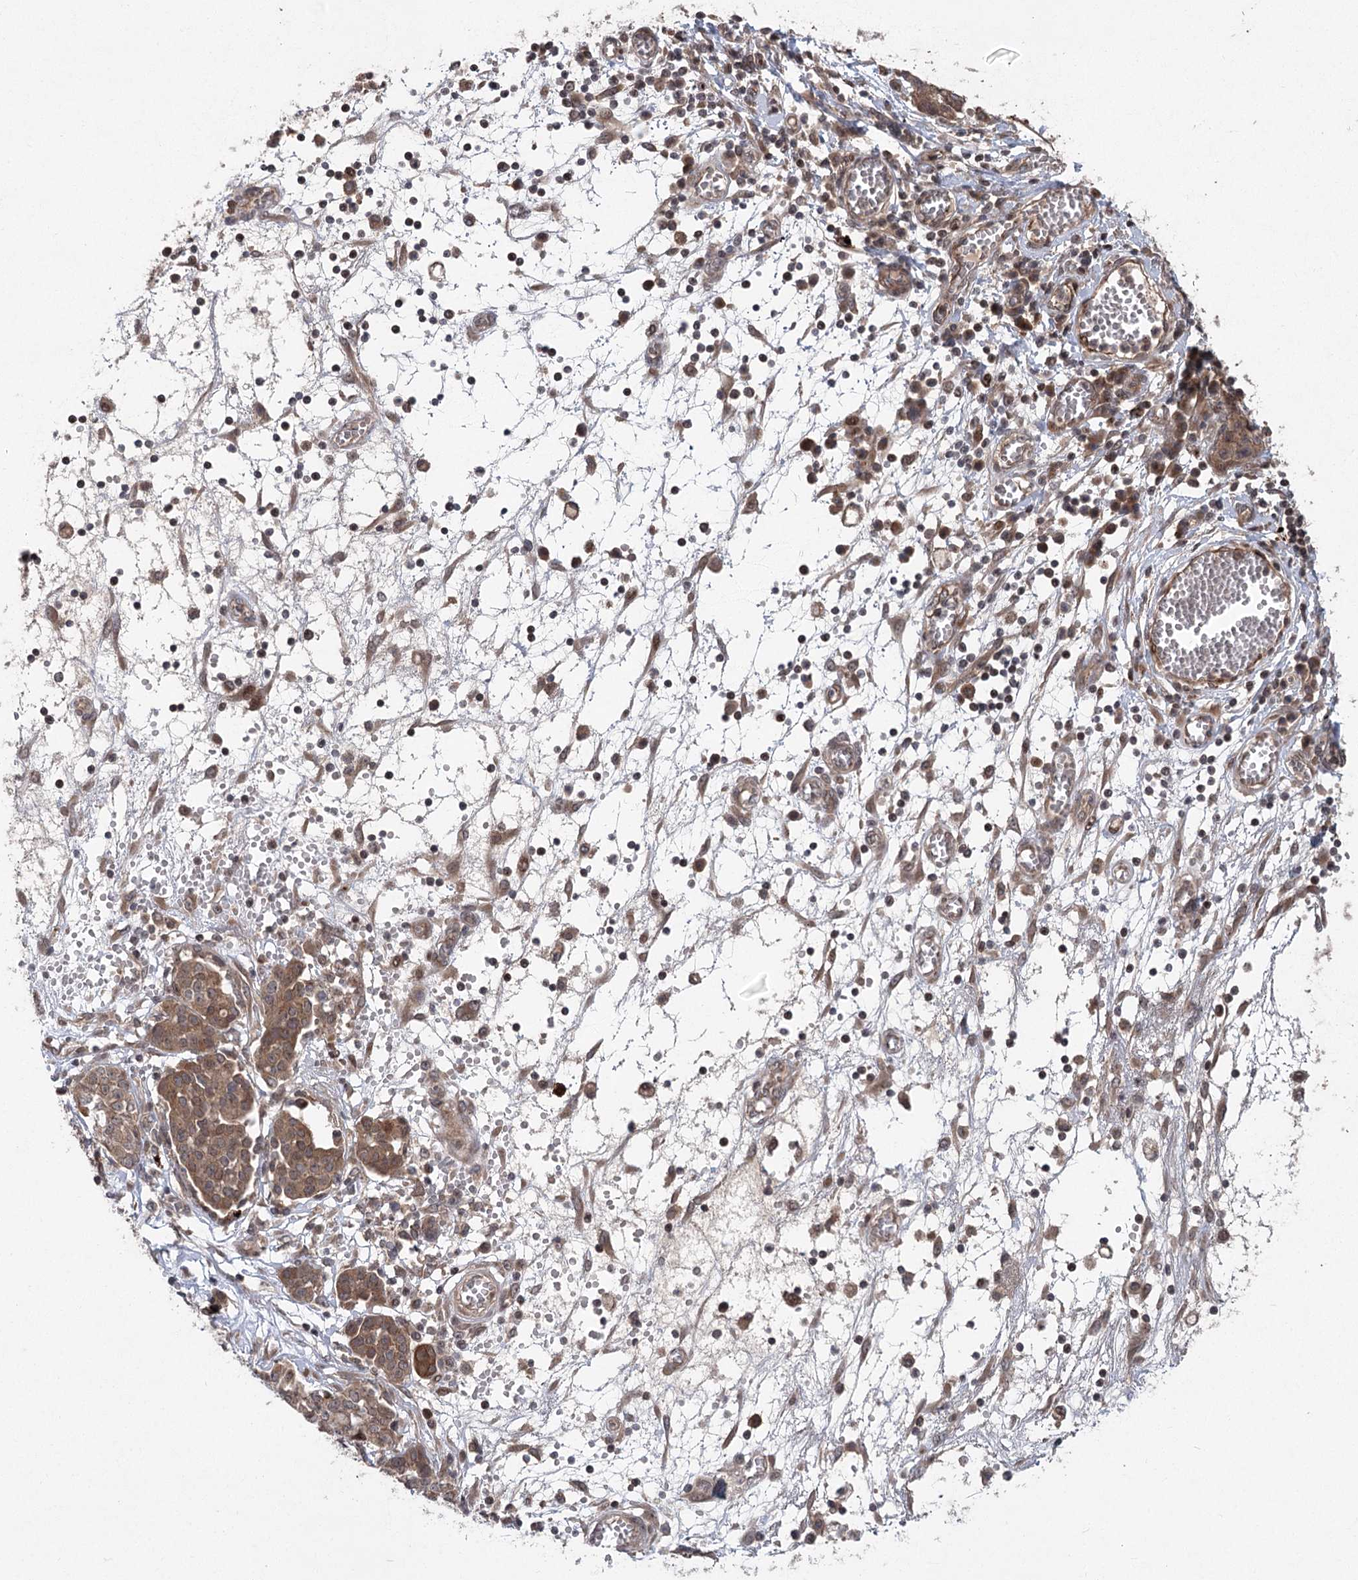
{"staining": {"intensity": "moderate", "quantity": ">75%", "location": "cytoplasmic/membranous"}, "tissue": "ovarian cancer", "cell_type": "Tumor cells", "image_type": "cancer", "snomed": [{"axis": "morphology", "description": "Cystadenocarcinoma, serous, NOS"}, {"axis": "topography", "description": "Soft tissue"}, {"axis": "topography", "description": "Ovary"}], "caption": "Immunohistochemistry (IHC) micrograph of neoplastic tissue: human serous cystadenocarcinoma (ovarian) stained using immunohistochemistry (IHC) demonstrates medium levels of moderate protein expression localized specifically in the cytoplasmic/membranous of tumor cells, appearing as a cytoplasmic/membranous brown color.", "gene": "METTL24", "patient": {"sex": "female", "age": 57}}